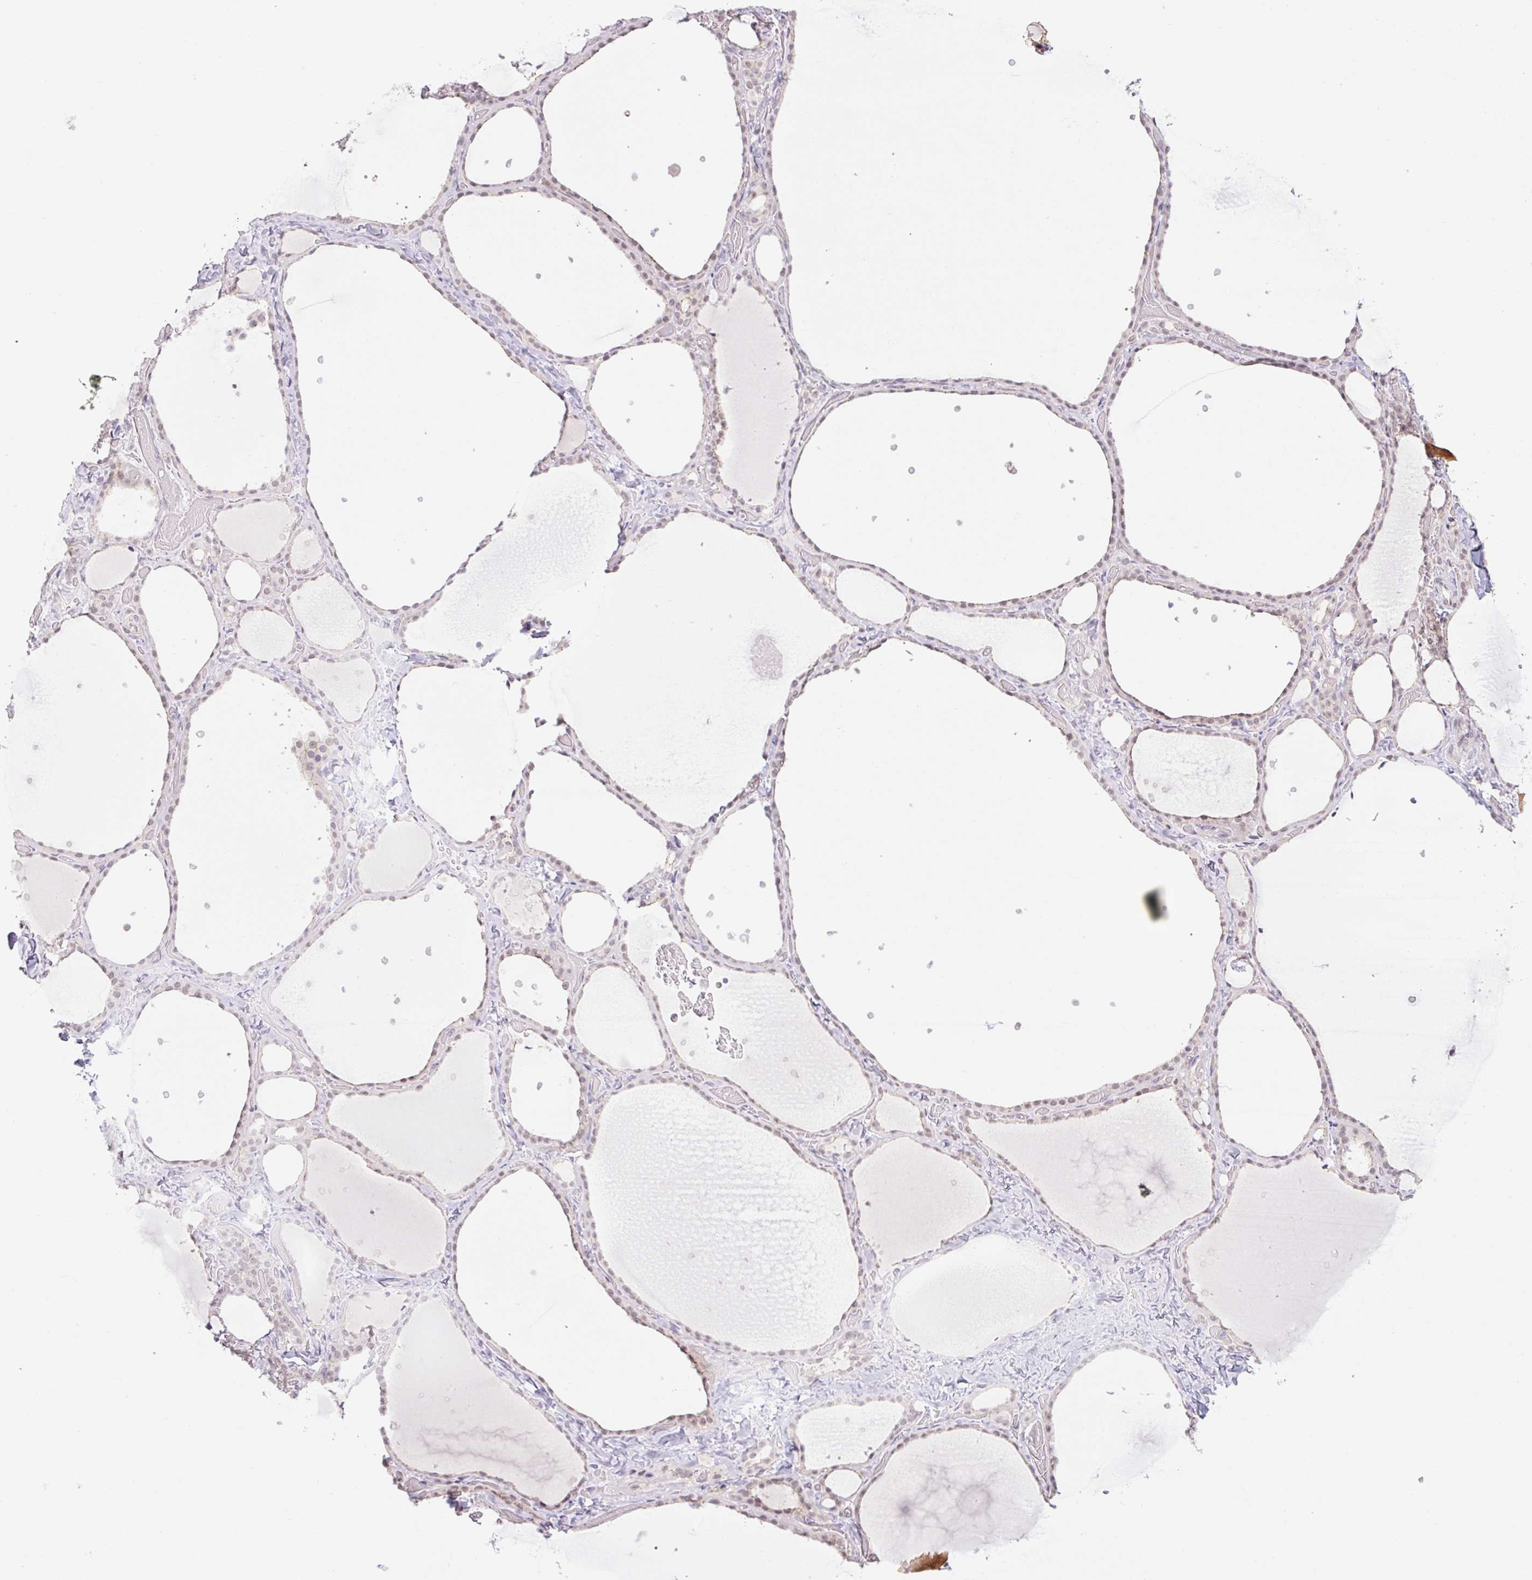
{"staining": {"intensity": "moderate", "quantity": "25%-75%", "location": "nuclear"}, "tissue": "thyroid gland", "cell_type": "Glandular cells", "image_type": "normal", "snomed": [{"axis": "morphology", "description": "Normal tissue, NOS"}, {"axis": "topography", "description": "Thyroid gland"}], "caption": "Thyroid gland stained with DAB IHC exhibits medium levels of moderate nuclear positivity in about 25%-75% of glandular cells.", "gene": "ICE1", "patient": {"sex": "female", "age": 36}}